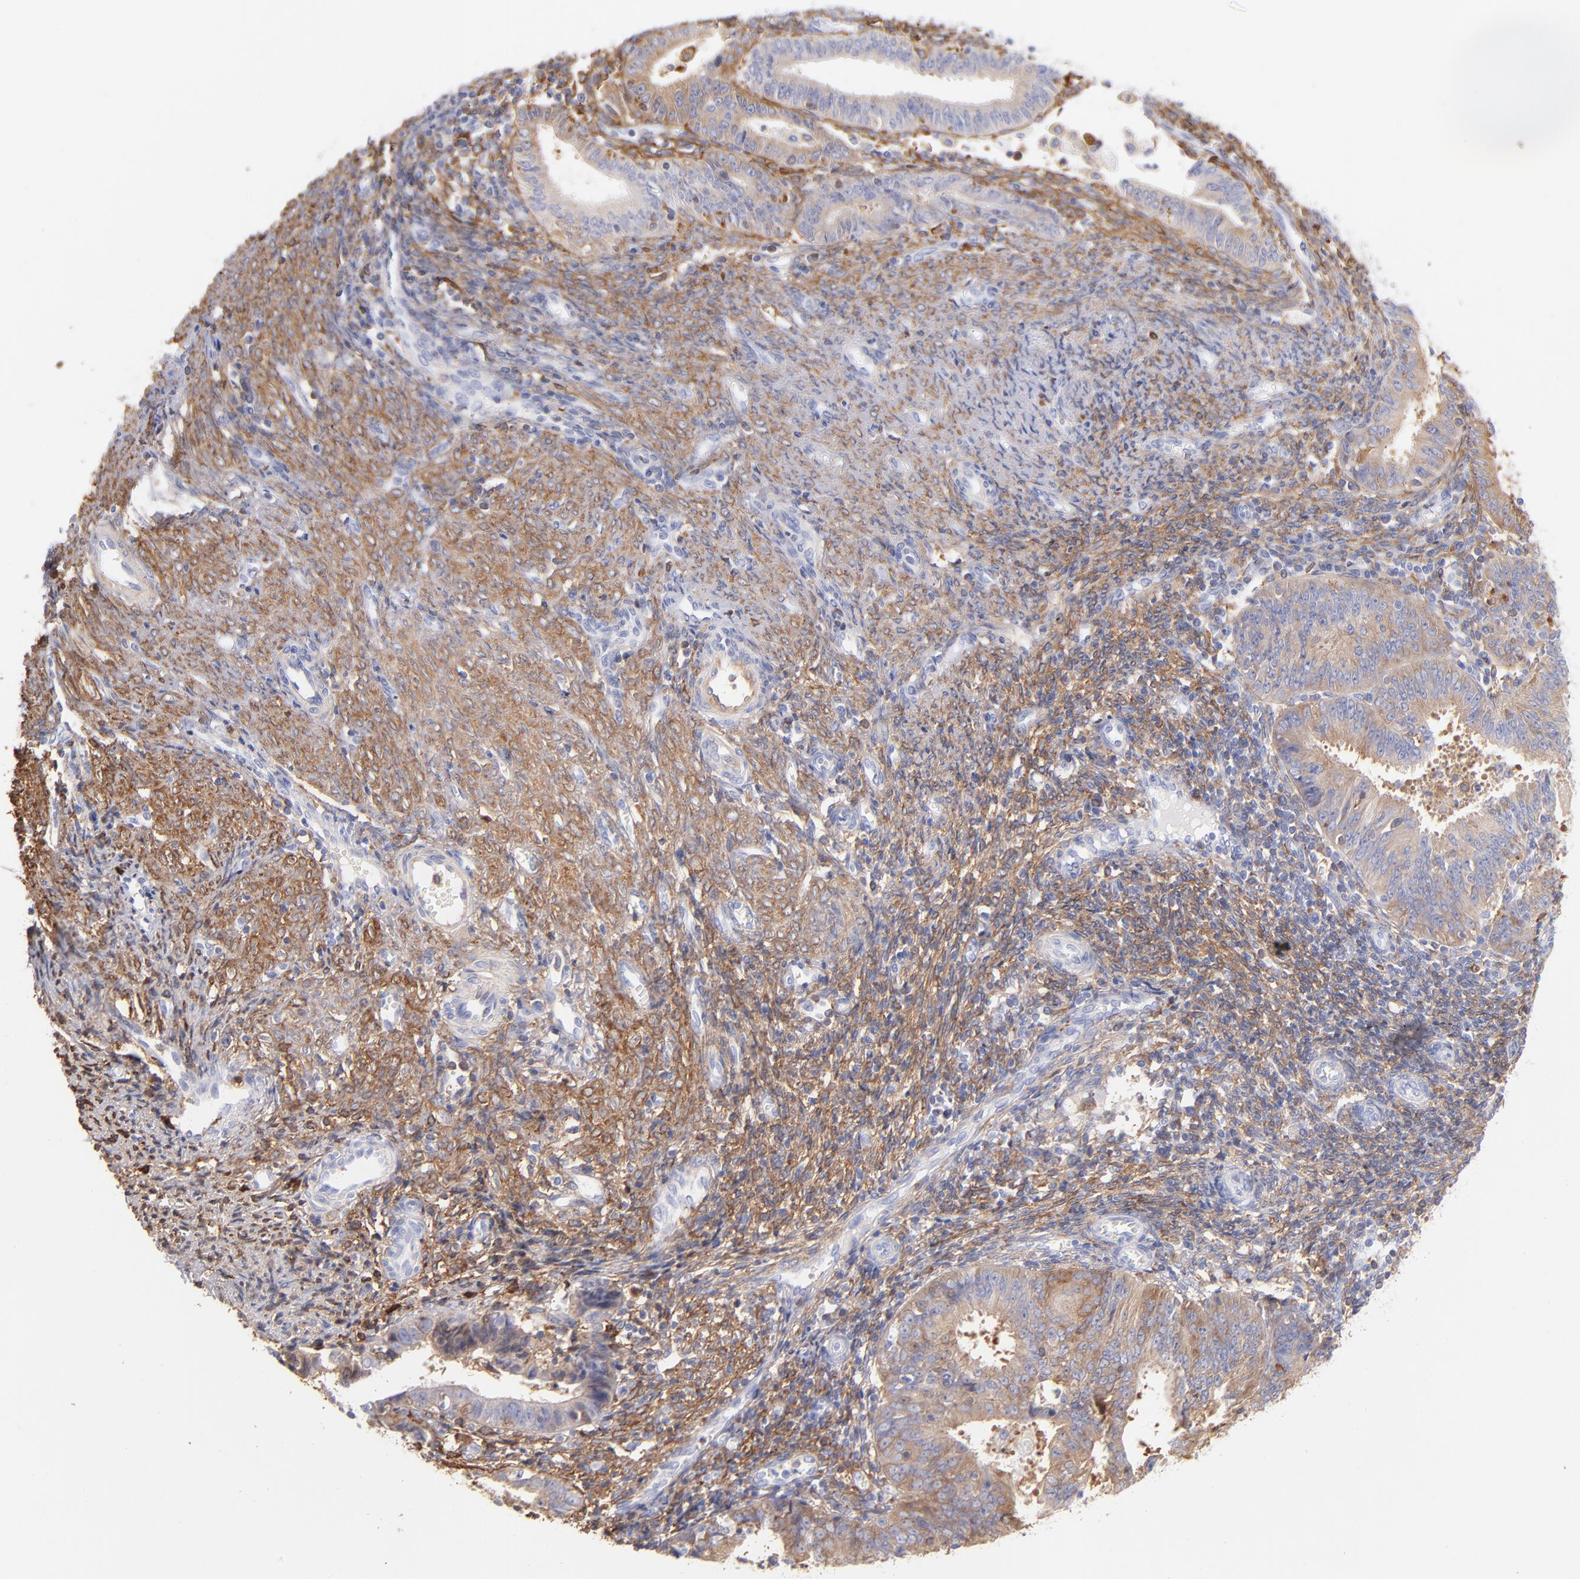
{"staining": {"intensity": "moderate", "quantity": ">75%", "location": "cytoplasmic/membranous"}, "tissue": "endometrial cancer", "cell_type": "Tumor cells", "image_type": "cancer", "snomed": [{"axis": "morphology", "description": "Adenocarcinoma, NOS"}, {"axis": "topography", "description": "Endometrium"}], "caption": "Immunohistochemical staining of endometrial adenocarcinoma shows moderate cytoplasmic/membranous protein staining in approximately >75% of tumor cells.", "gene": "PRKCA", "patient": {"sex": "female", "age": 42}}